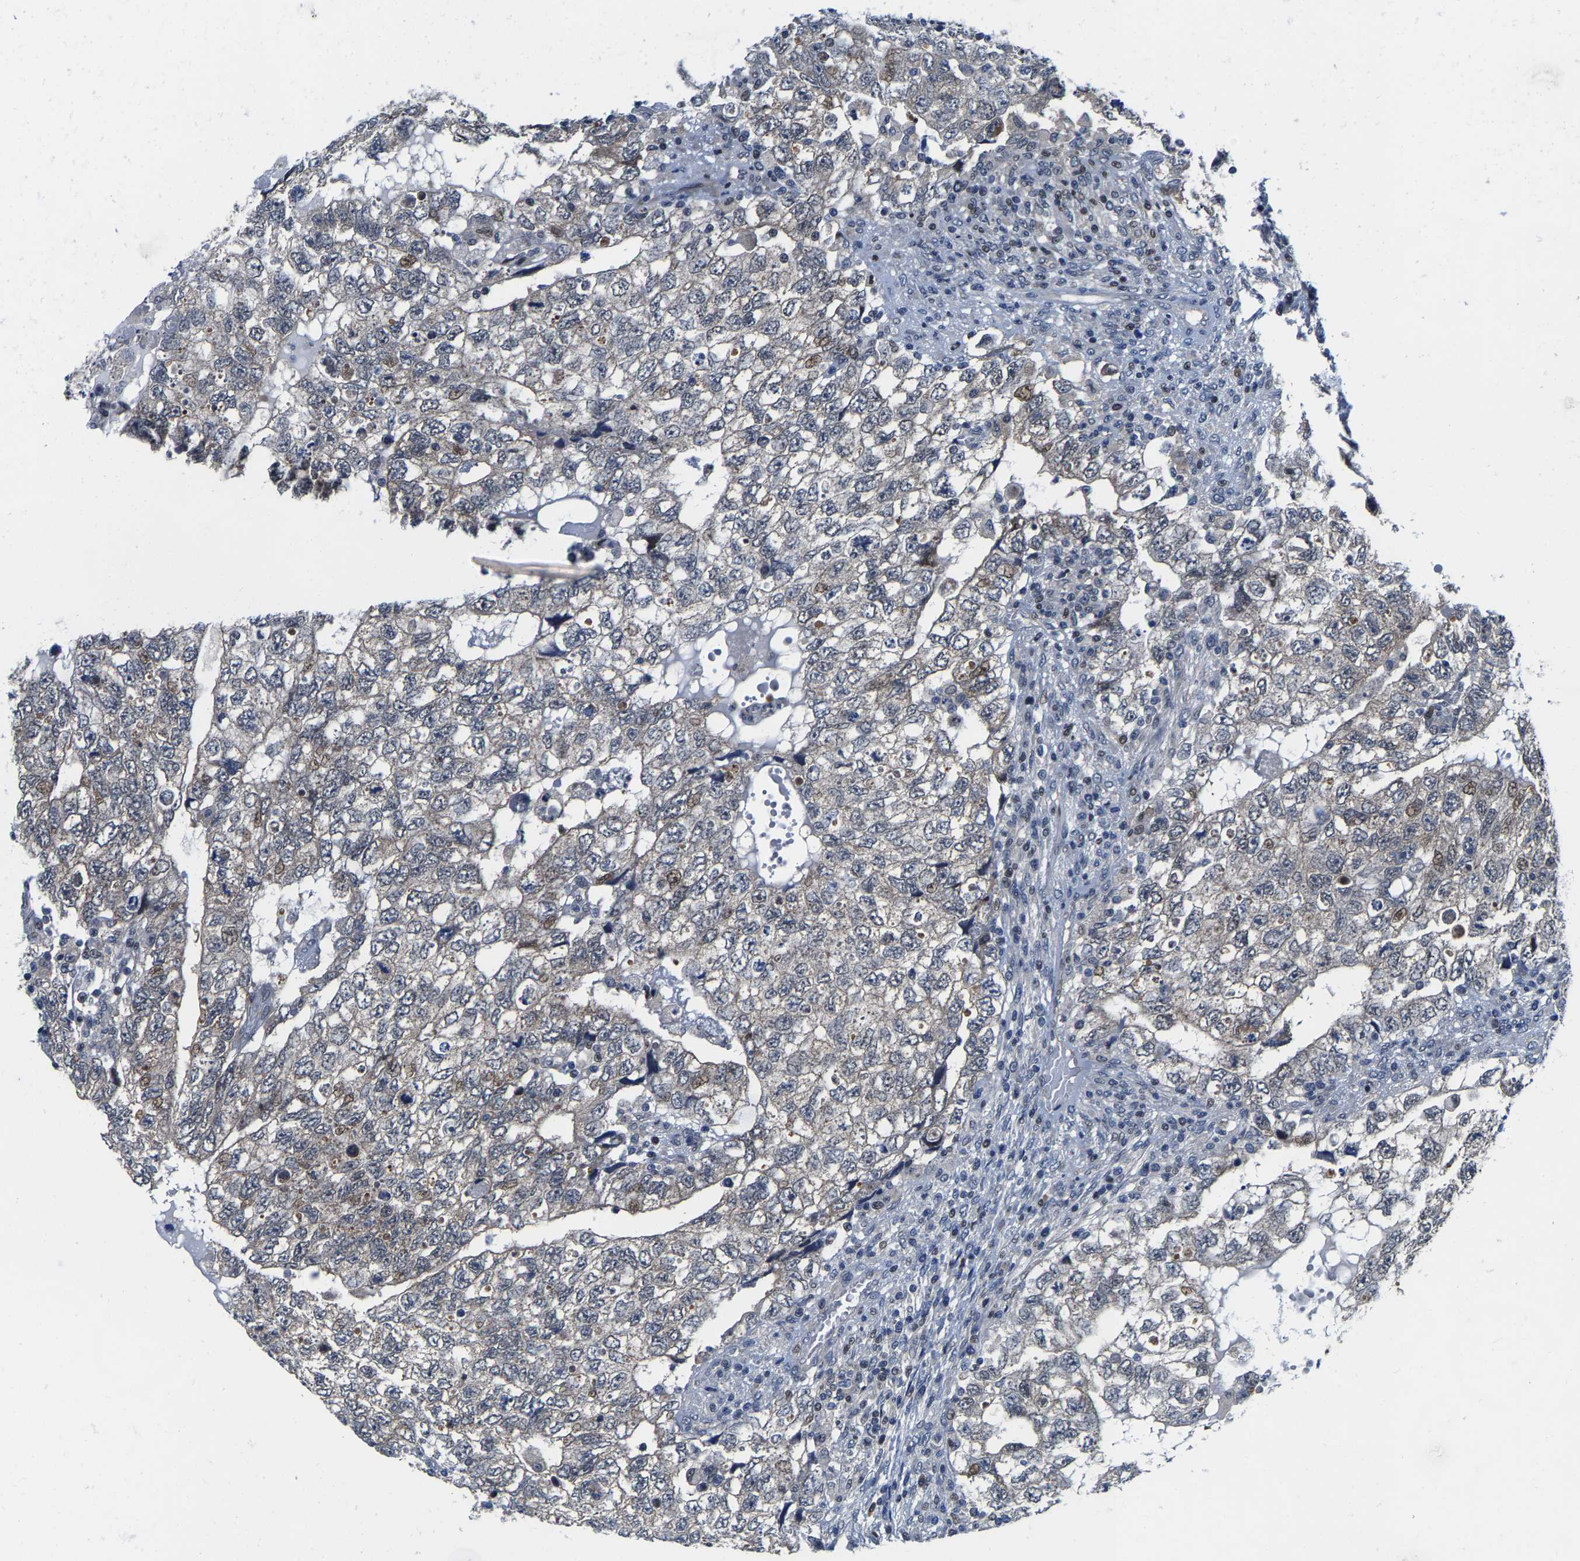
{"staining": {"intensity": "weak", "quantity": "<25%", "location": "nuclear"}, "tissue": "testis cancer", "cell_type": "Tumor cells", "image_type": "cancer", "snomed": [{"axis": "morphology", "description": "Carcinoma, Embryonal, NOS"}, {"axis": "topography", "description": "Testis"}], "caption": "Micrograph shows no significant protein staining in tumor cells of testis cancer (embryonal carcinoma).", "gene": "GTPBP10", "patient": {"sex": "male", "age": 36}}